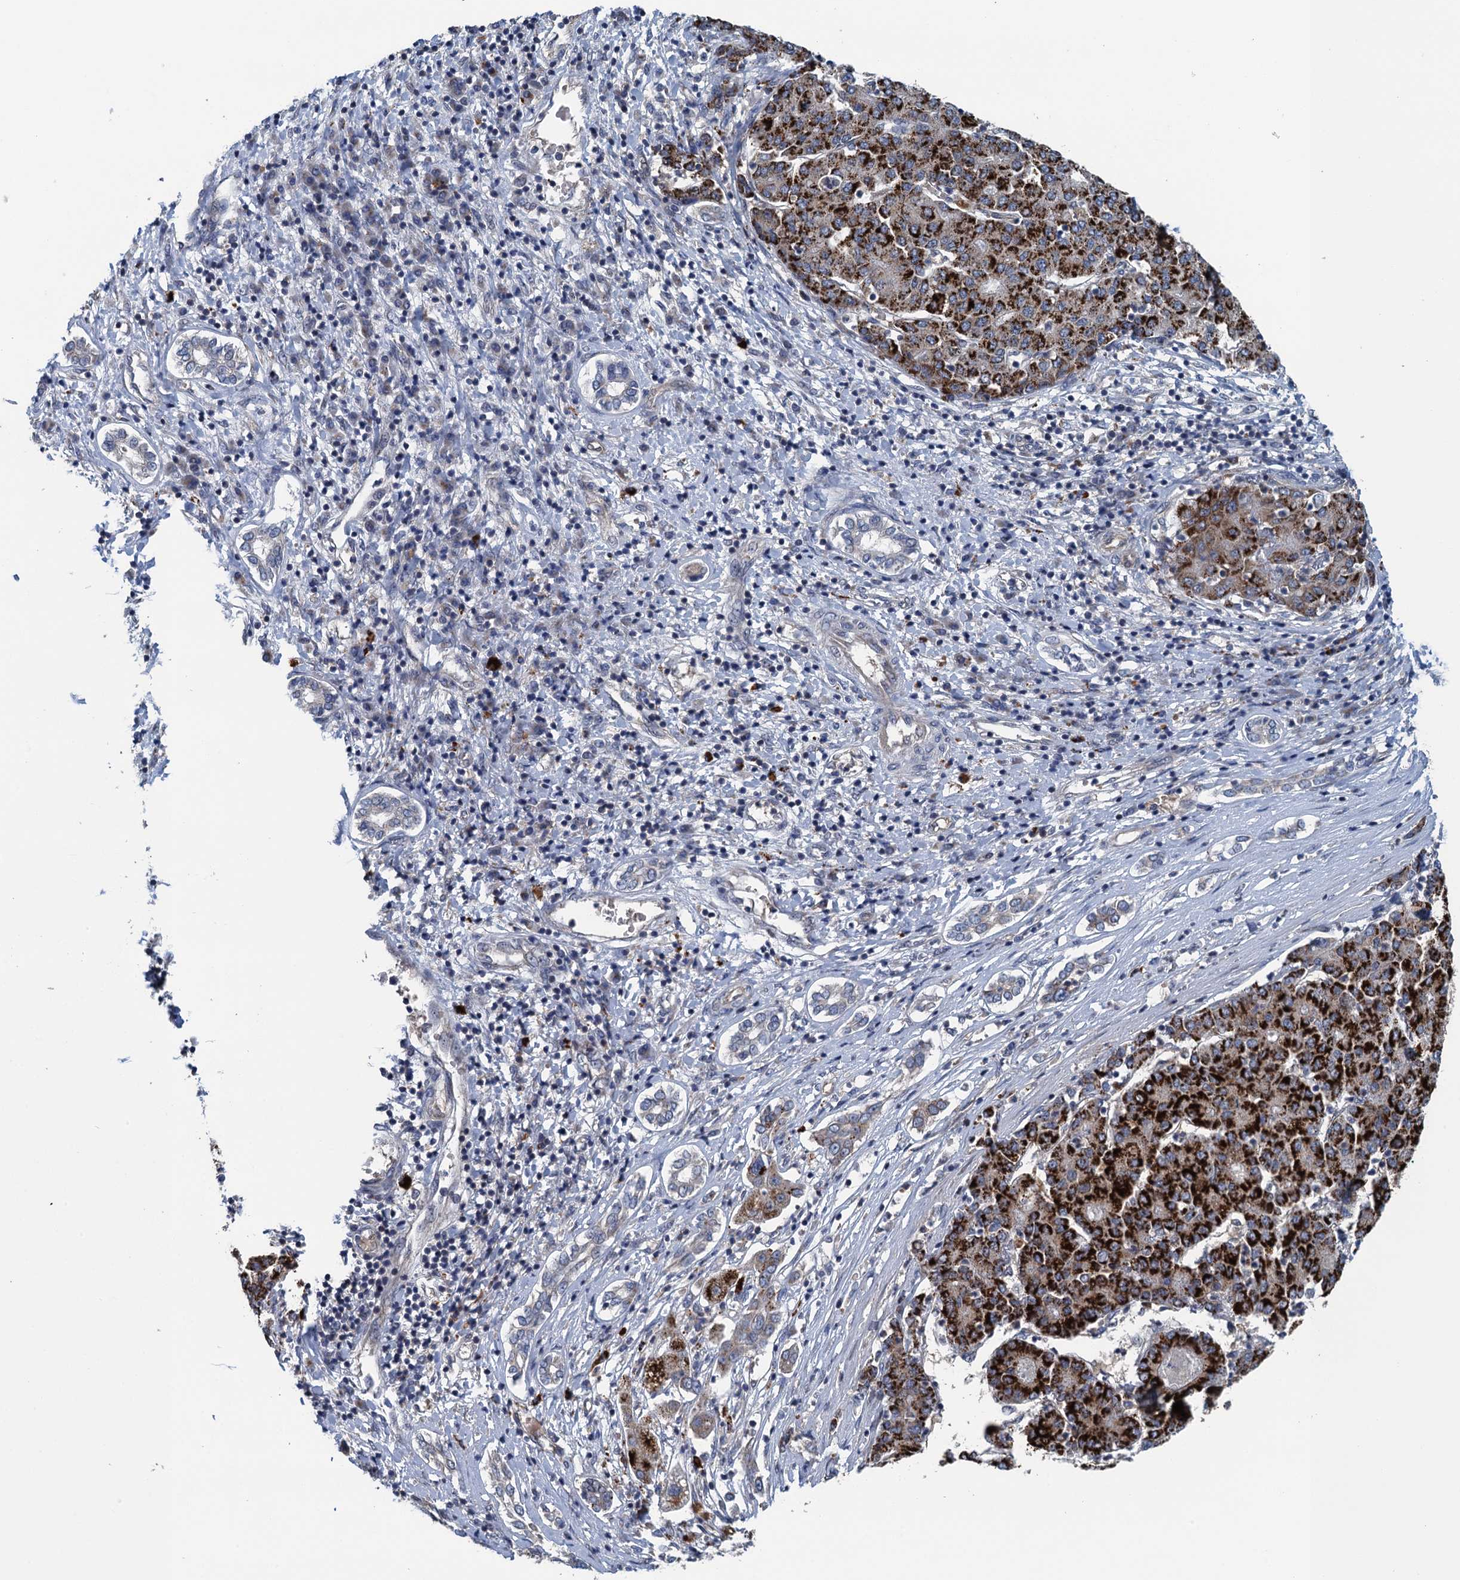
{"staining": {"intensity": "strong", "quantity": ">75%", "location": "cytoplasmic/membranous"}, "tissue": "liver cancer", "cell_type": "Tumor cells", "image_type": "cancer", "snomed": [{"axis": "morphology", "description": "Carcinoma, Hepatocellular, NOS"}, {"axis": "topography", "description": "Liver"}], "caption": "Liver cancer (hepatocellular carcinoma) was stained to show a protein in brown. There is high levels of strong cytoplasmic/membranous staining in about >75% of tumor cells. The protein is stained brown, and the nuclei are stained in blue (DAB IHC with brightfield microscopy, high magnification).", "gene": "KBTBD8", "patient": {"sex": "male", "age": 65}}